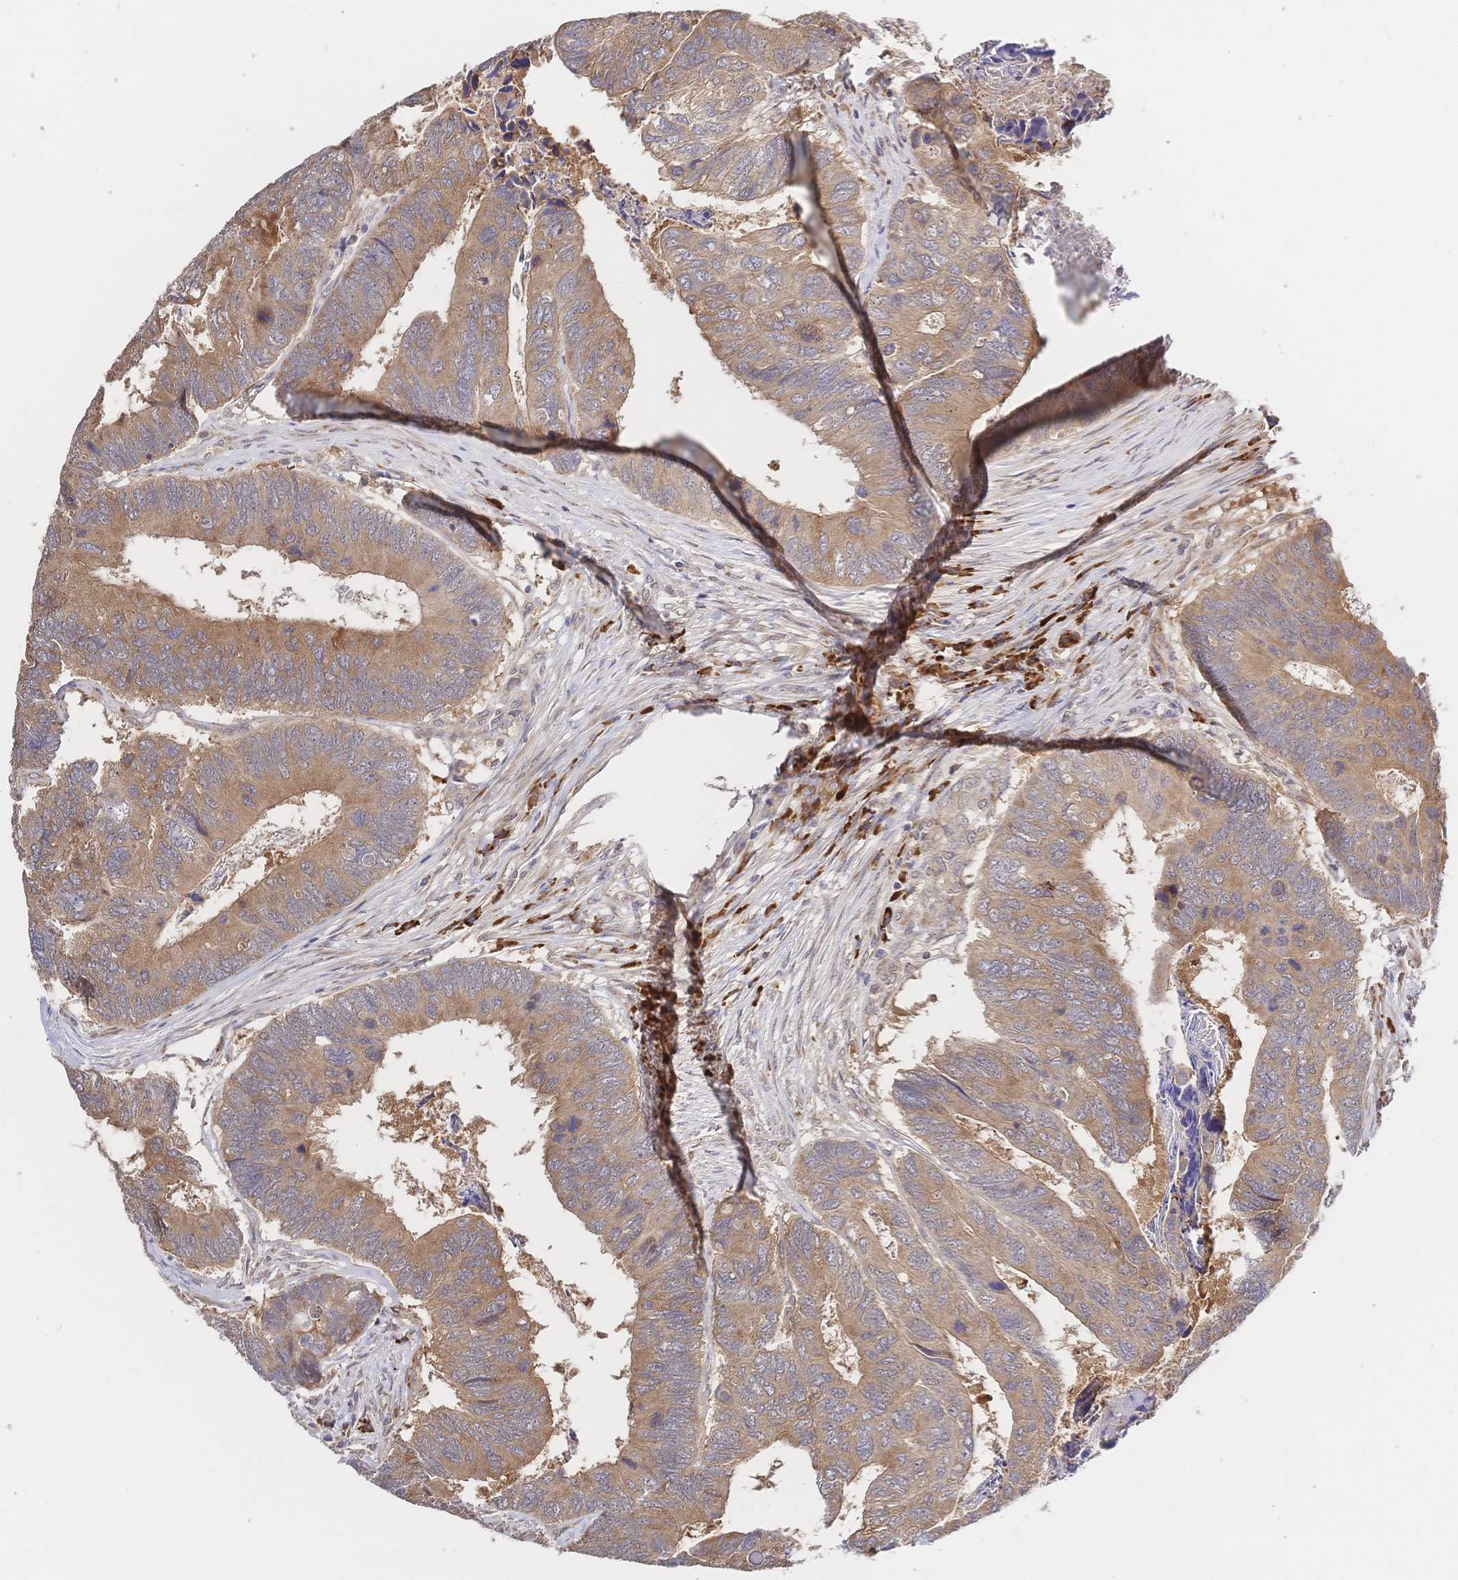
{"staining": {"intensity": "moderate", "quantity": ">75%", "location": "cytoplasmic/membranous"}, "tissue": "colorectal cancer", "cell_type": "Tumor cells", "image_type": "cancer", "snomed": [{"axis": "morphology", "description": "Adenocarcinoma, NOS"}, {"axis": "topography", "description": "Colon"}], "caption": "Immunohistochemical staining of colorectal cancer exhibits medium levels of moderate cytoplasmic/membranous positivity in about >75% of tumor cells.", "gene": "LMO4", "patient": {"sex": "female", "age": 67}}